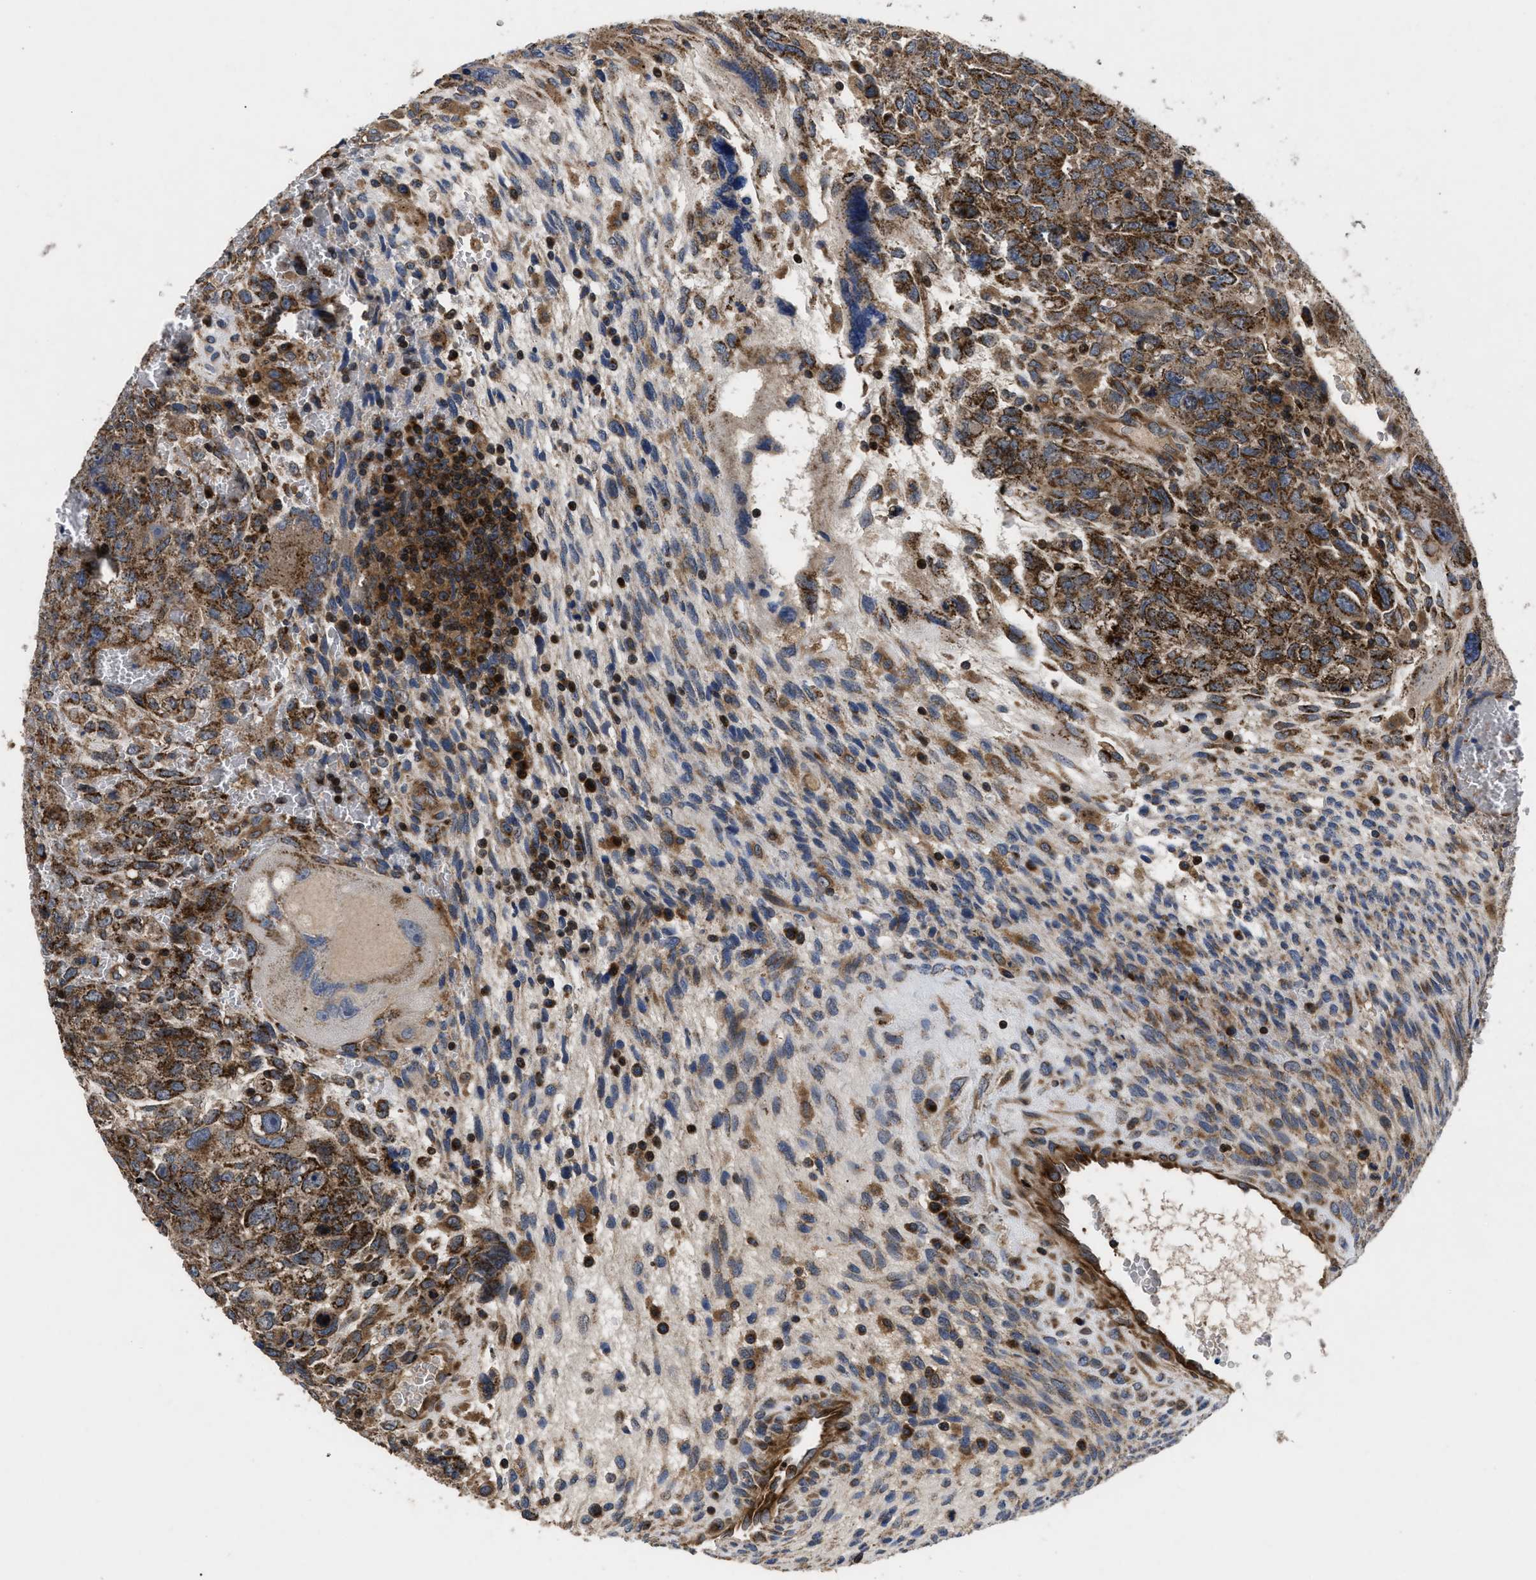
{"staining": {"intensity": "strong", "quantity": ">75%", "location": "cytoplasmic/membranous"}, "tissue": "testis cancer", "cell_type": "Tumor cells", "image_type": "cancer", "snomed": [{"axis": "morphology", "description": "Carcinoma, Embryonal, NOS"}, {"axis": "topography", "description": "Testis"}], "caption": "Testis cancer (embryonal carcinoma) stained with a protein marker demonstrates strong staining in tumor cells.", "gene": "YBEY", "patient": {"sex": "male", "age": 28}}